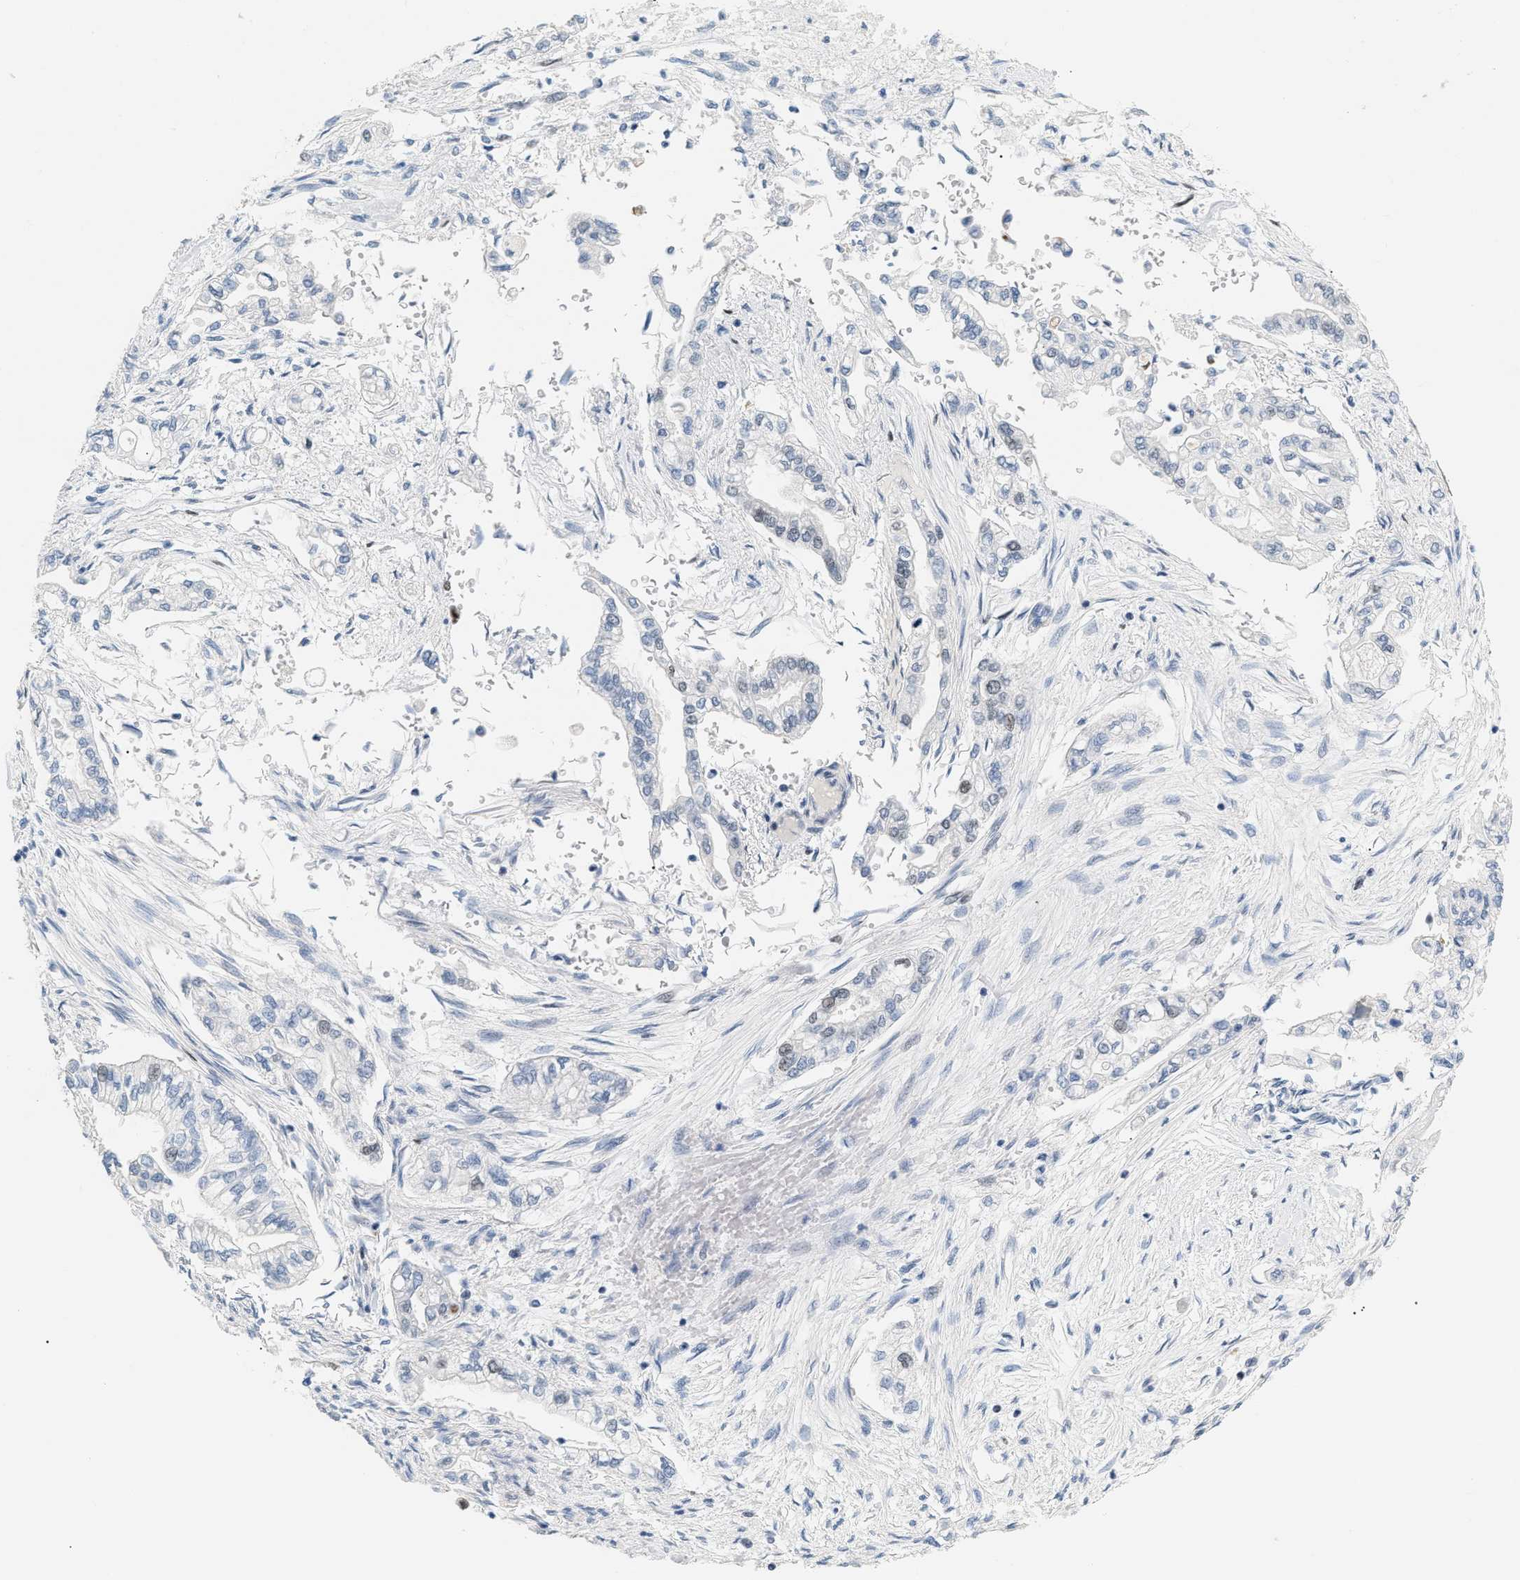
{"staining": {"intensity": "weak", "quantity": "<25%", "location": "nuclear"}, "tissue": "pancreatic cancer", "cell_type": "Tumor cells", "image_type": "cancer", "snomed": [{"axis": "morphology", "description": "Normal tissue, NOS"}, {"axis": "topography", "description": "Pancreas"}], "caption": "A high-resolution histopathology image shows IHC staining of pancreatic cancer, which demonstrates no significant positivity in tumor cells.", "gene": "MCM7", "patient": {"sex": "male", "age": 42}}